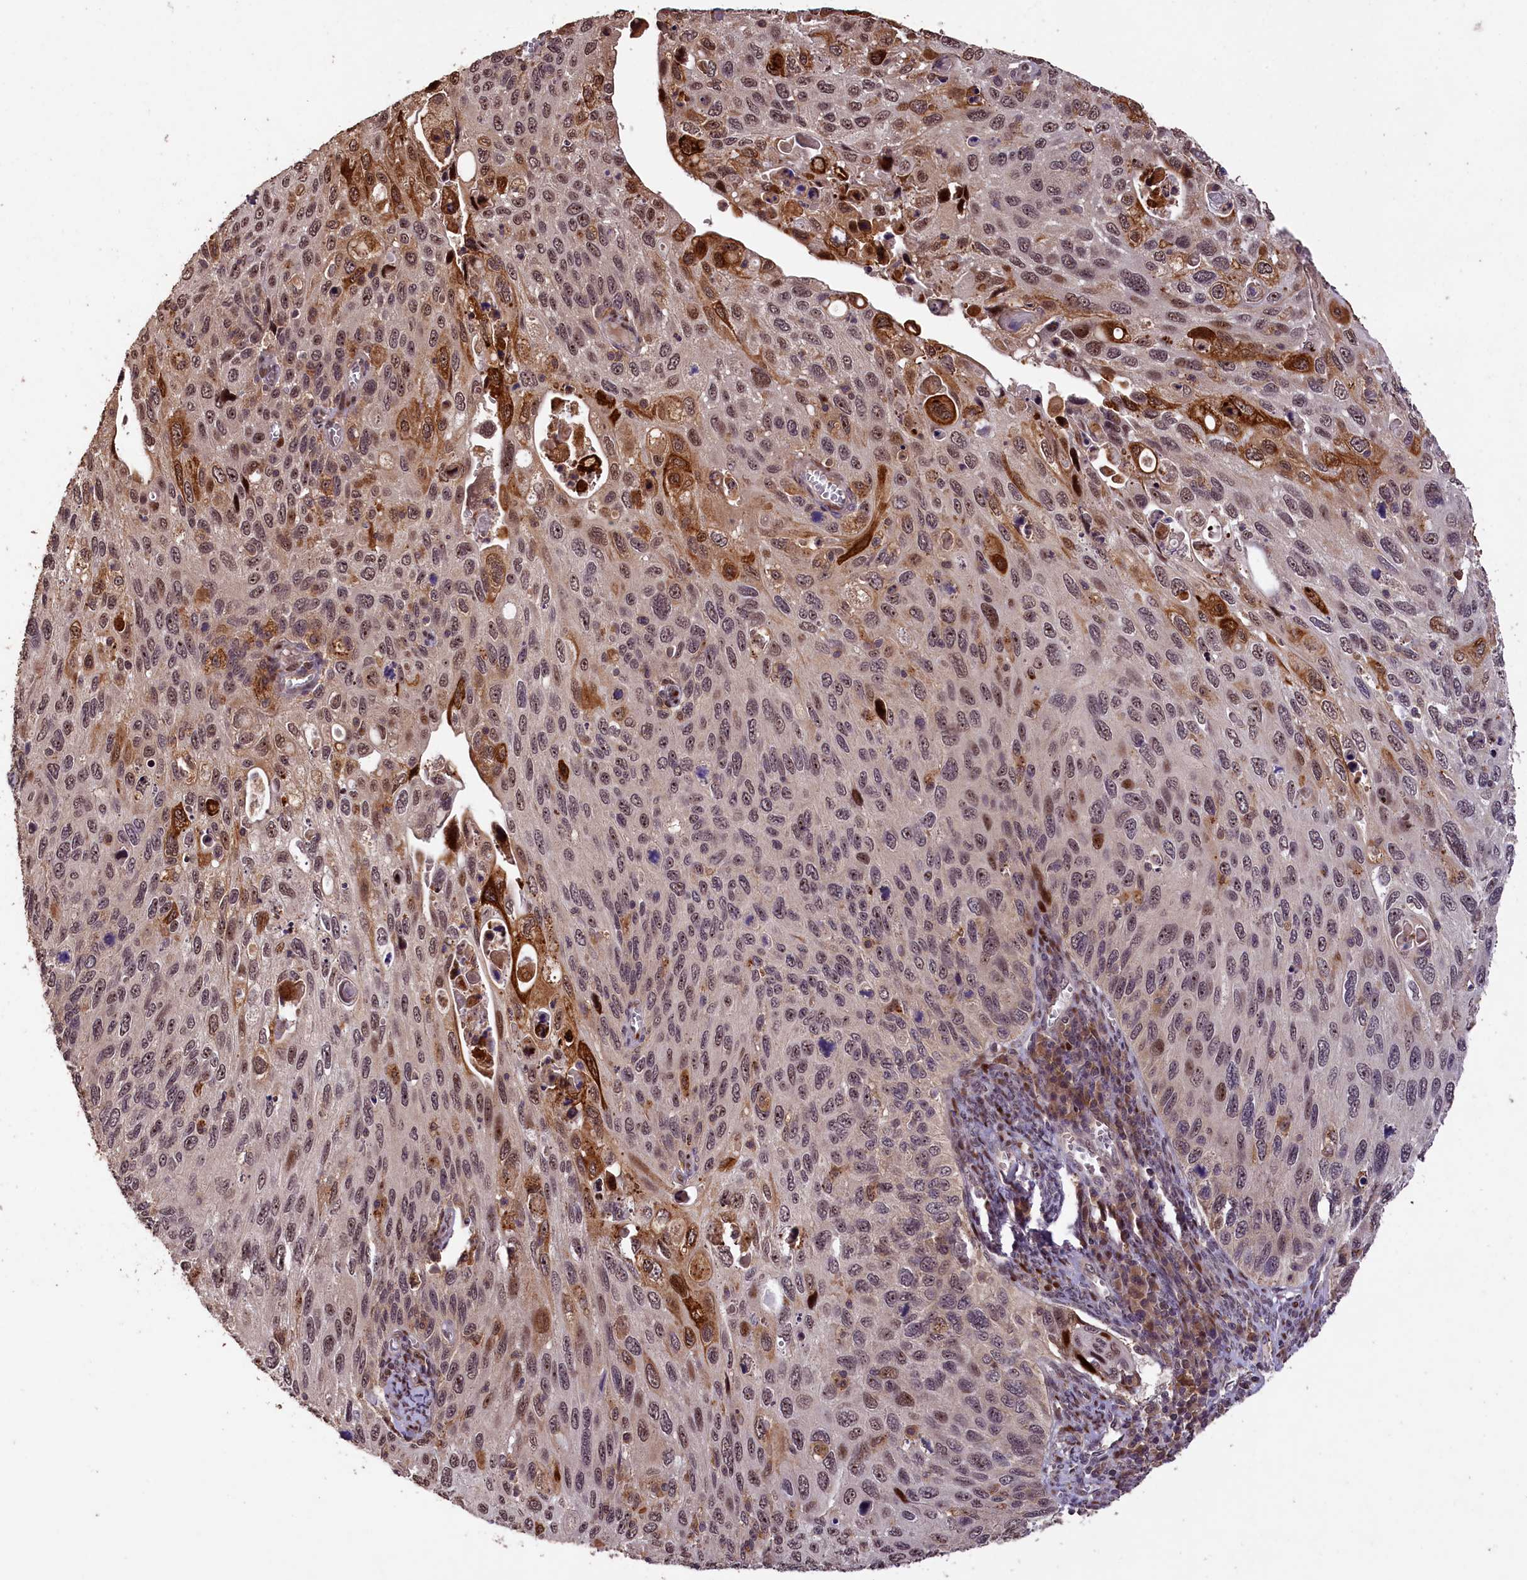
{"staining": {"intensity": "weak", "quantity": "25%-75%", "location": "cytoplasmic/membranous,nuclear"}, "tissue": "cervical cancer", "cell_type": "Tumor cells", "image_type": "cancer", "snomed": [{"axis": "morphology", "description": "Squamous cell carcinoma, NOS"}, {"axis": "topography", "description": "Cervix"}], "caption": "This micrograph shows immunohistochemistry (IHC) staining of human cervical cancer, with low weak cytoplasmic/membranous and nuclear staining in approximately 25%-75% of tumor cells.", "gene": "PHAF1", "patient": {"sex": "female", "age": 70}}